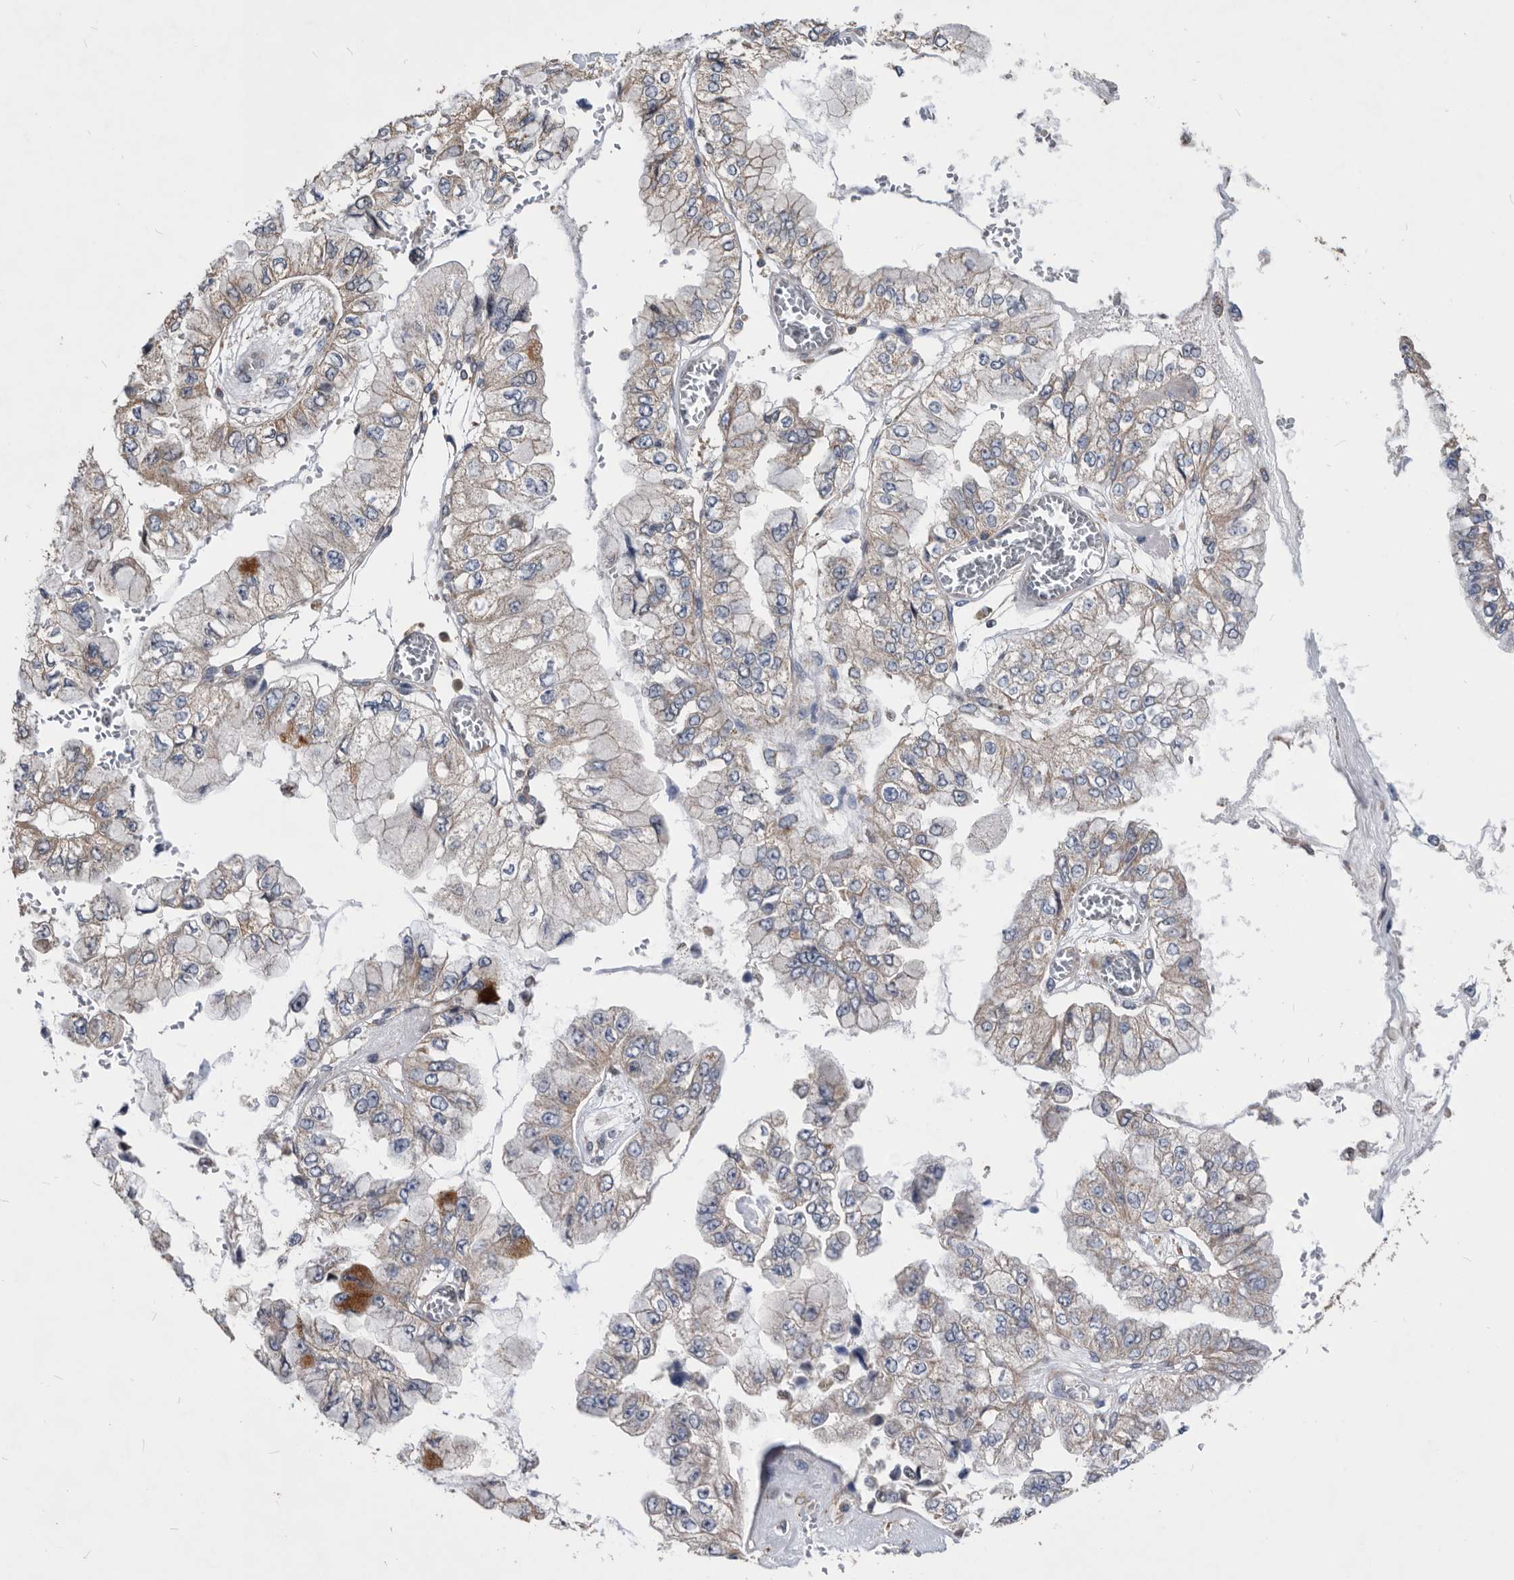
{"staining": {"intensity": "weak", "quantity": "25%-75%", "location": "cytoplasmic/membranous"}, "tissue": "liver cancer", "cell_type": "Tumor cells", "image_type": "cancer", "snomed": [{"axis": "morphology", "description": "Cholangiocarcinoma"}, {"axis": "topography", "description": "Liver"}], "caption": "Protein expression analysis of human liver cholangiocarcinoma reveals weak cytoplasmic/membranous positivity in about 25%-75% of tumor cells.", "gene": "NRBP1", "patient": {"sex": "female", "age": 79}}